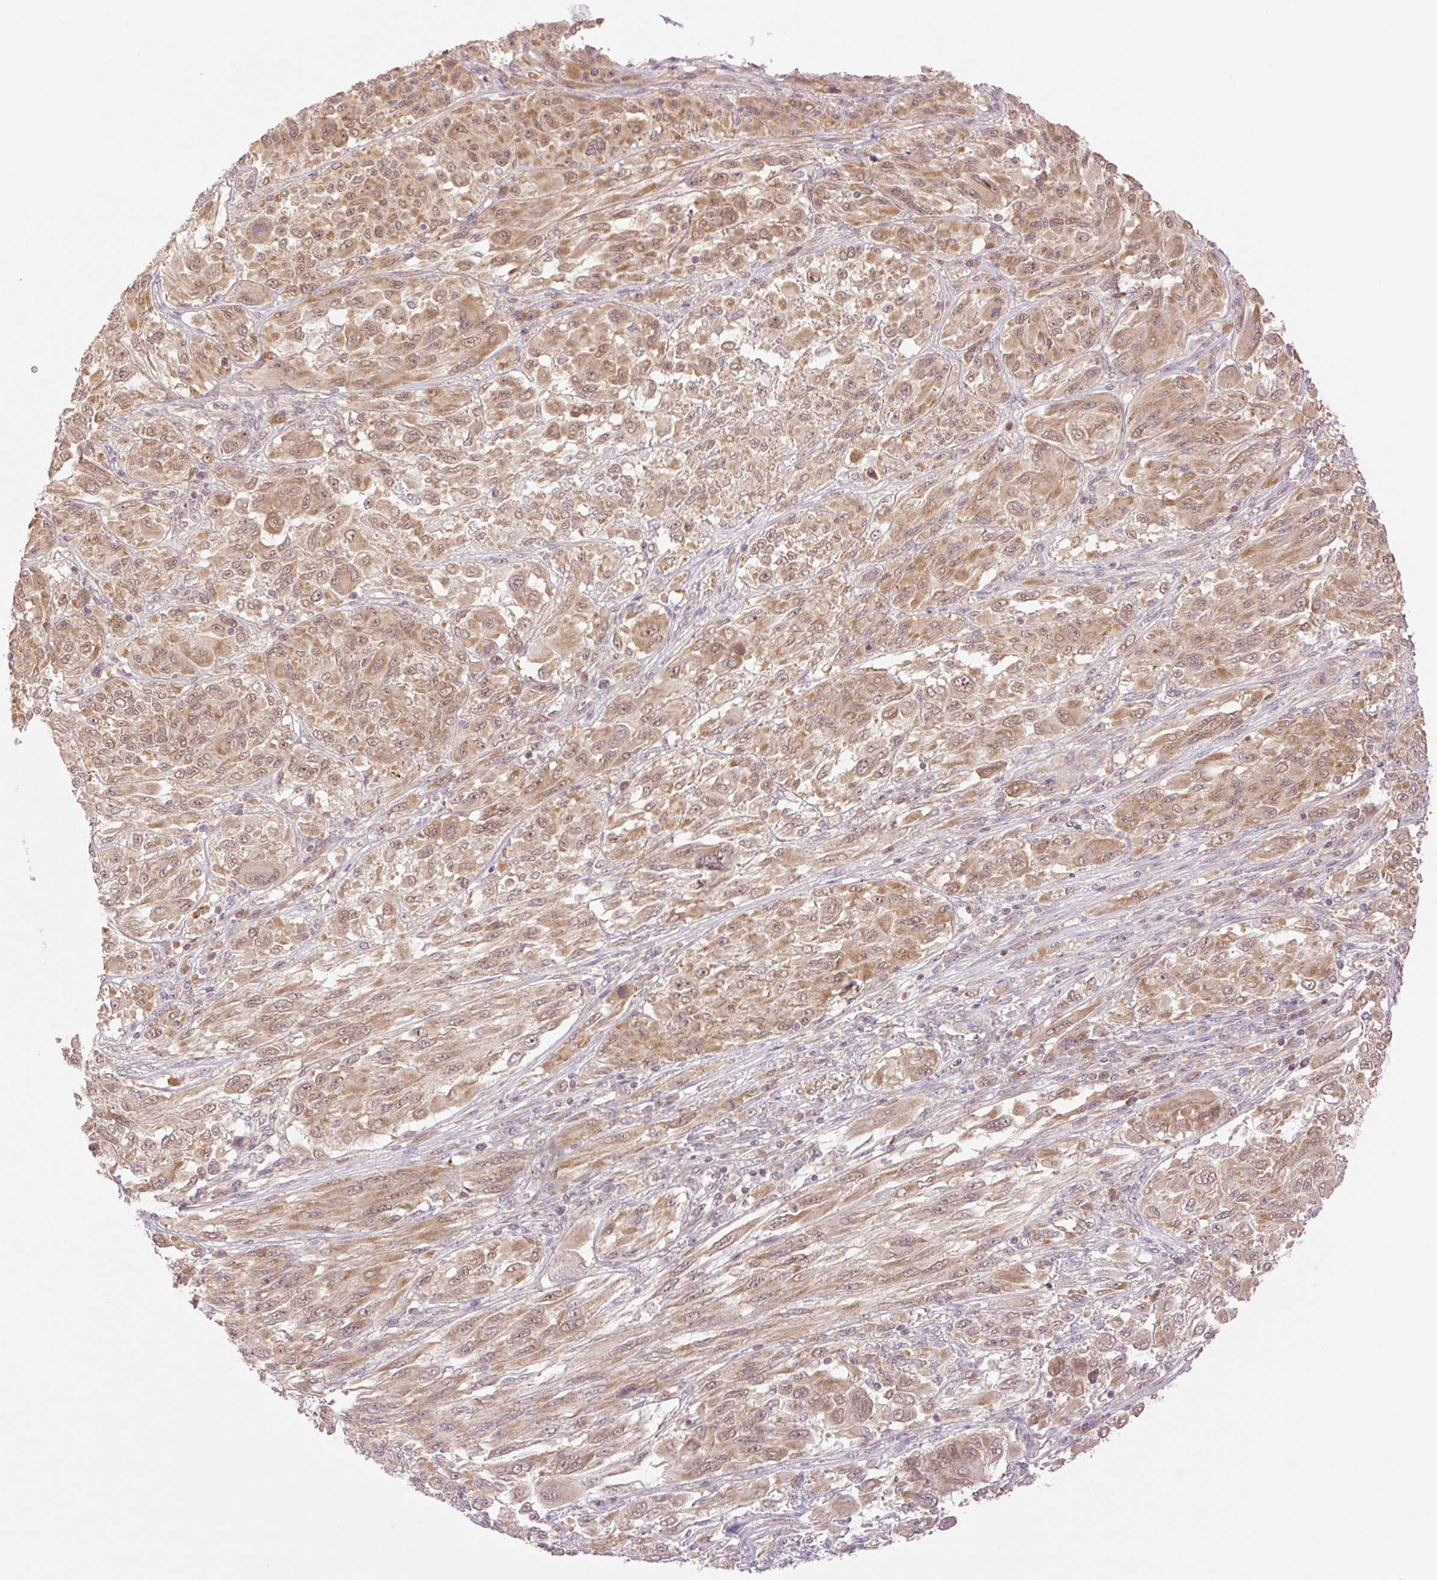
{"staining": {"intensity": "moderate", "quantity": ">75%", "location": "cytoplasmic/membranous,nuclear"}, "tissue": "melanoma", "cell_type": "Tumor cells", "image_type": "cancer", "snomed": [{"axis": "morphology", "description": "Malignant melanoma, NOS"}, {"axis": "topography", "description": "Skin"}], "caption": "Malignant melanoma tissue shows moderate cytoplasmic/membranous and nuclear staining in approximately >75% of tumor cells, visualized by immunohistochemistry.", "gene": "YJU2B", "patient": {"sex": "female", "age": 91}}